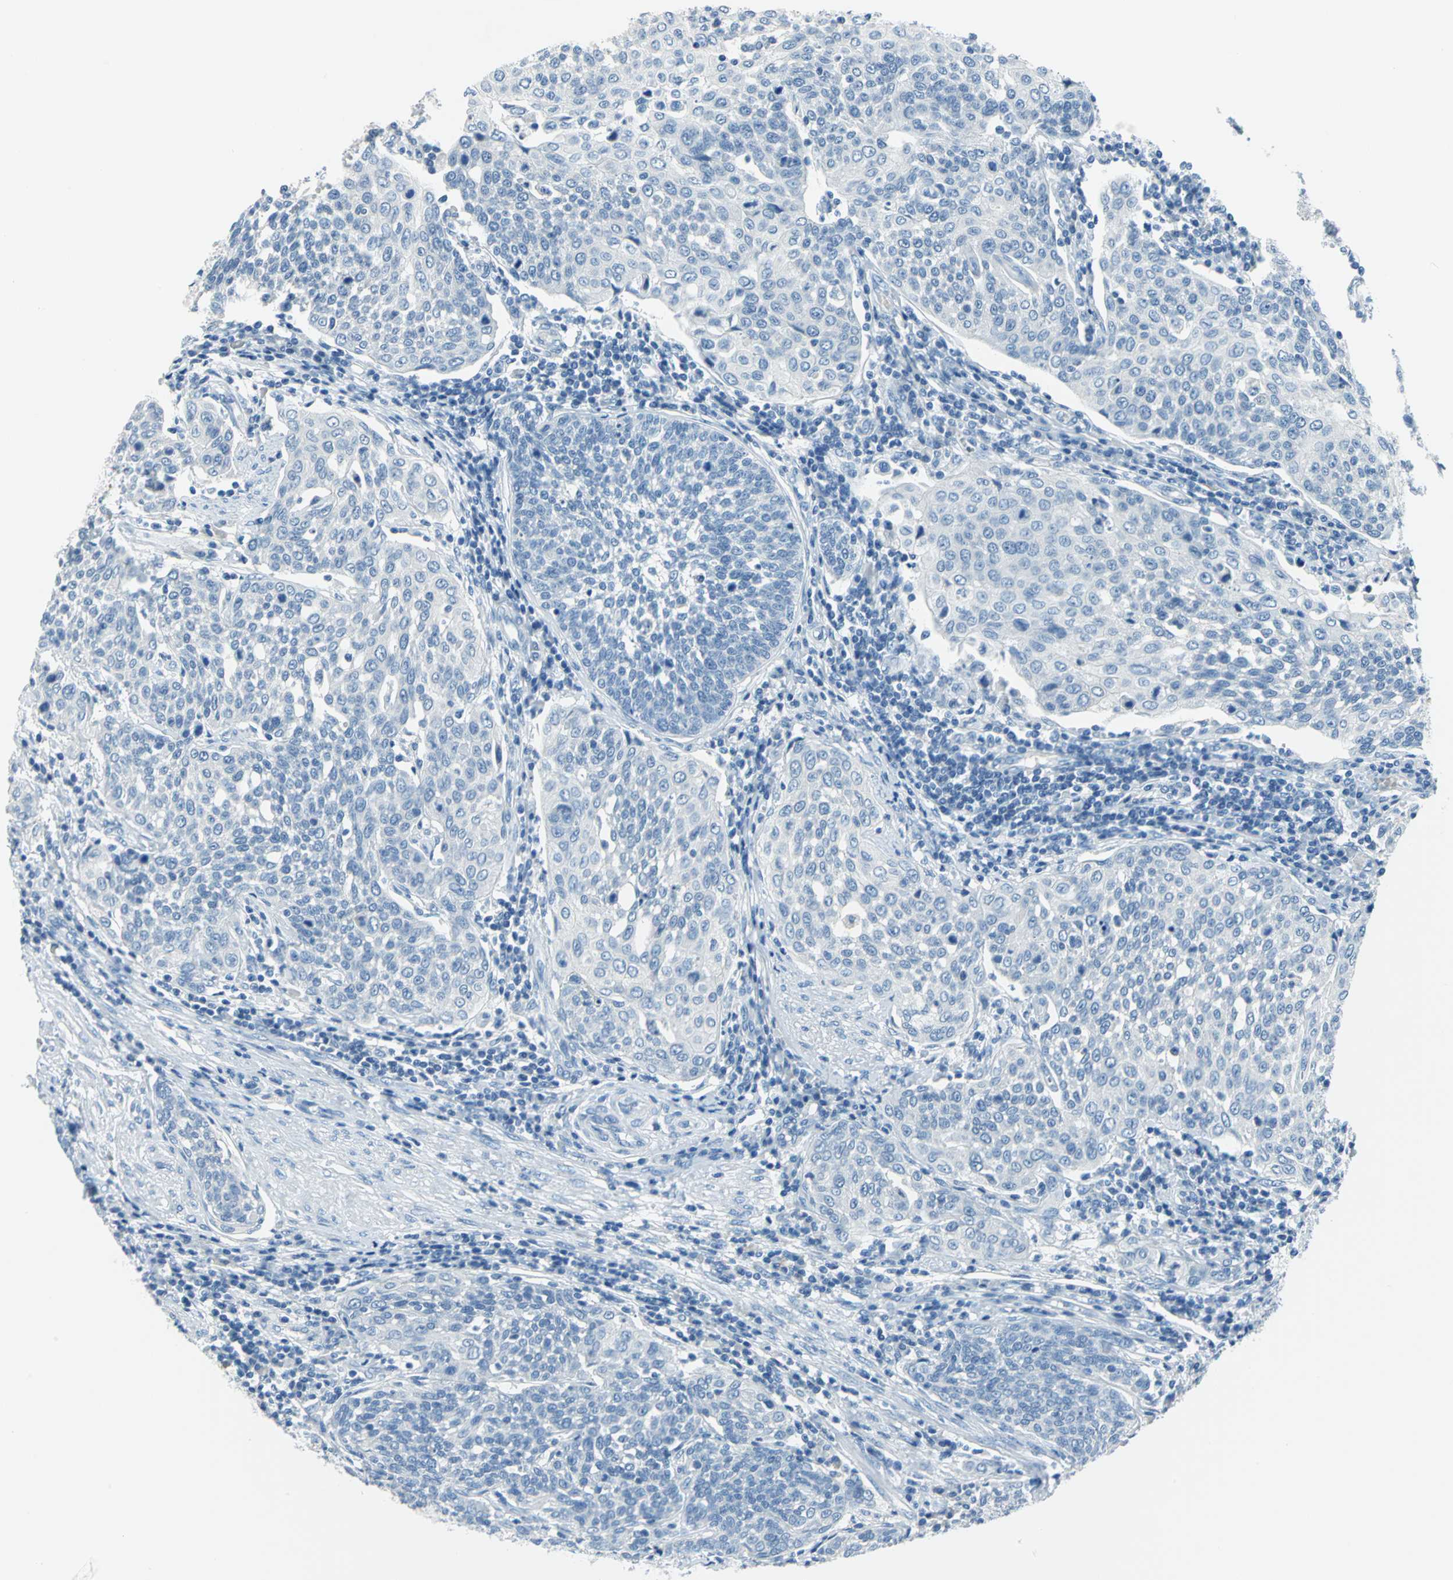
{"staining": {"intensity": "negative", "quantity": "none", "location": "none"}, "tissue": "cervical cancer", "cell_type": "Tumor cells", "image_type": "cancer", "snomed": [{"axis": "morphology", "description": "Squamous cell carcinoma, NOS"}, {"axis": "topography", "description": "Cervix"}], "caption": "High magnification brightfield microscopy of cervical cancer stained with DAB (3,3'-diaminobenzidine) (brown) and counterstained with hematoxylin (blue): tumor cells show no significant expression.", "gene": "PKLR", "patient": {"sex": "female", "age": 34}}